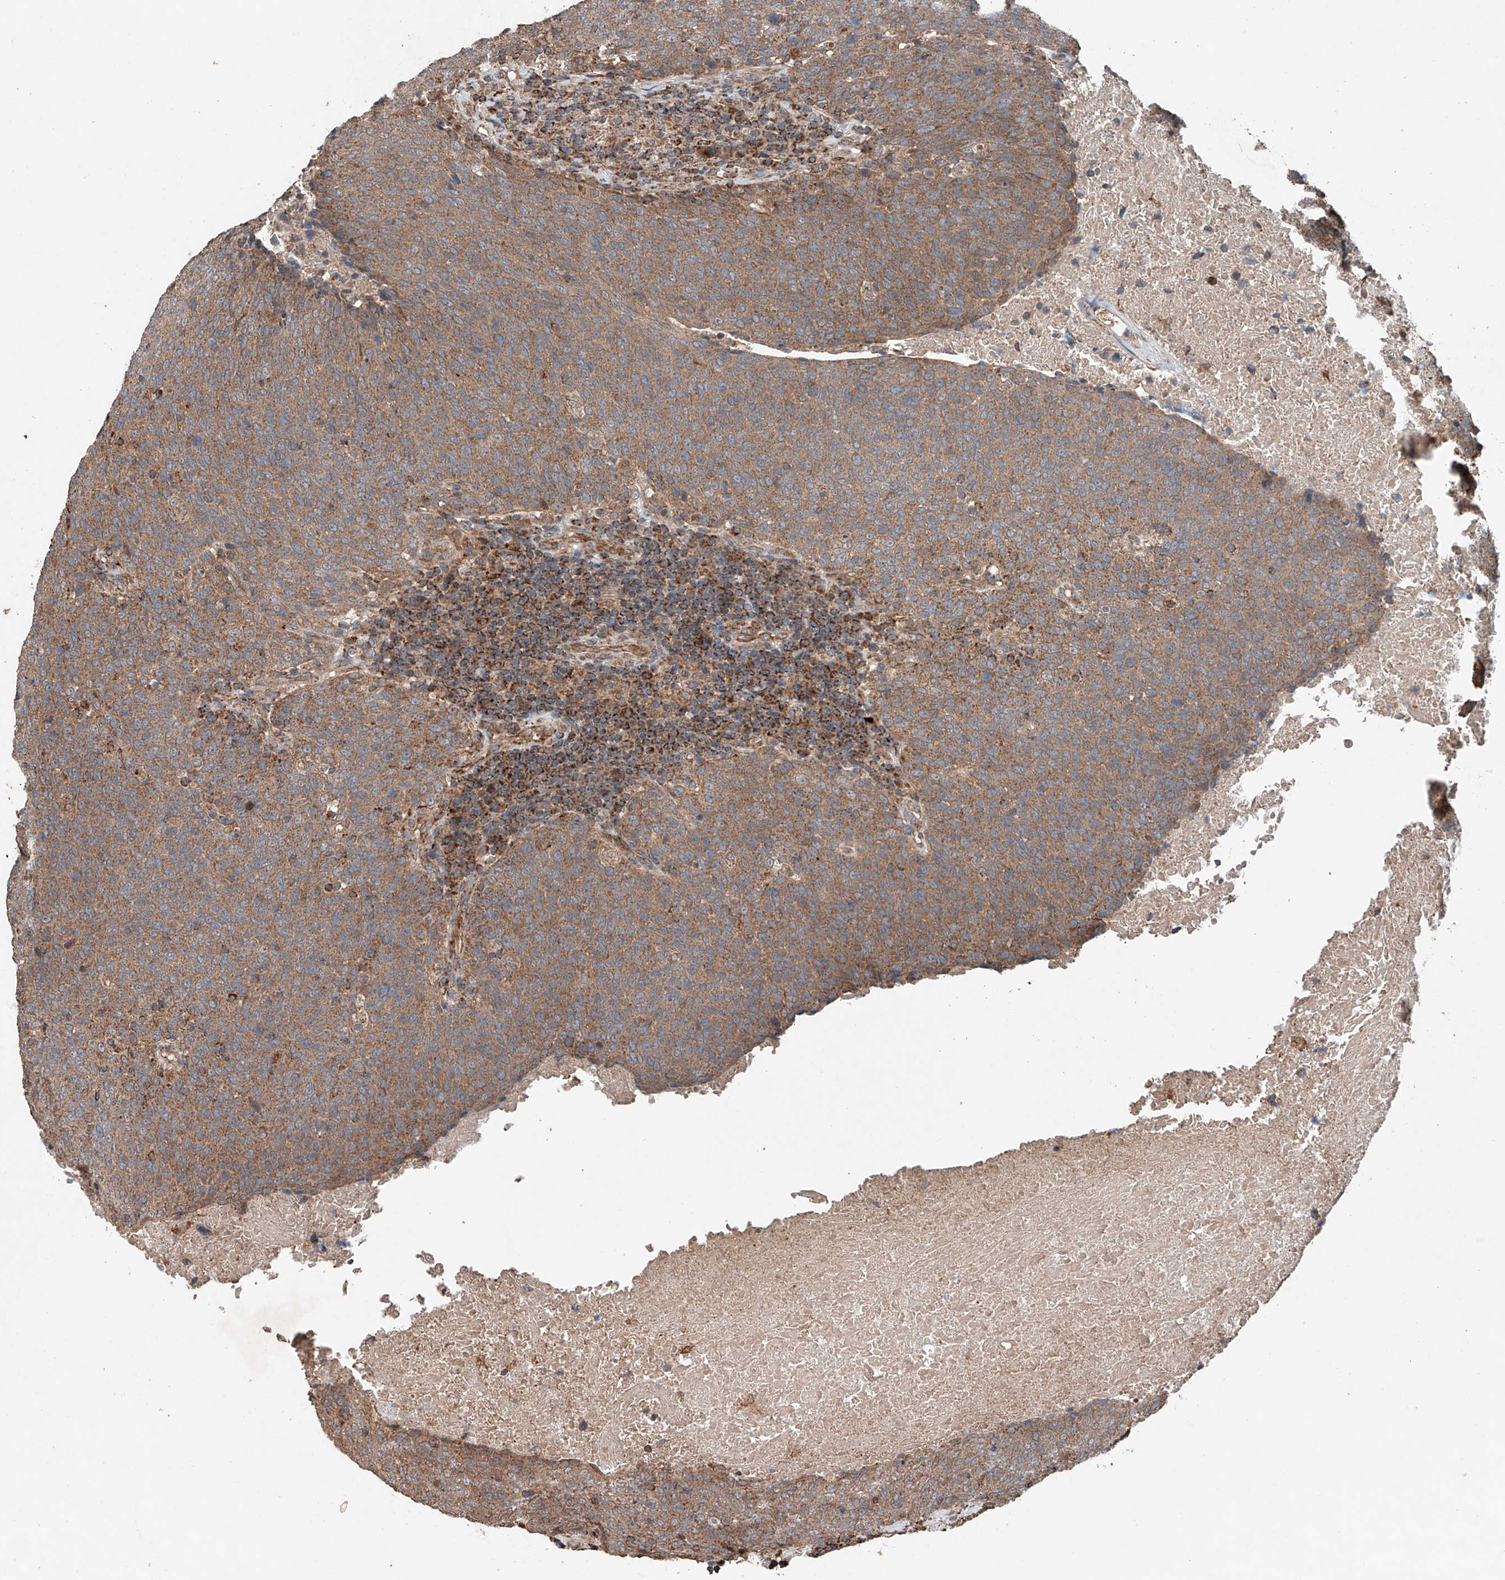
{"staining": {"intensity": "moderate", "quantity": ">75%", "location": "cytoplasmic/membranous"}, "tissue": "head and neck cancer", "cell_type": "Tumor cells", "image_type": "cancer", "snomed": [{"axis": "morphology", "description": "Squamous cell carcinoma, NOS"}, {"axis": "morphology", "description": "Squamous cell carcinoma, metastatic, NOS"}, {"axis": "topography", "description": "Lymph node"}, {"axis": "topography", "description": "Head-Neck"}], "caption": "Immunohistochemical staining of human head and neck cancer exhibits moderate cytoplasmic/membranous protein positivity in about >75% of tumor cells.", "gene": "AP4B1", "patient": {"sex": "male", "age": 62}}